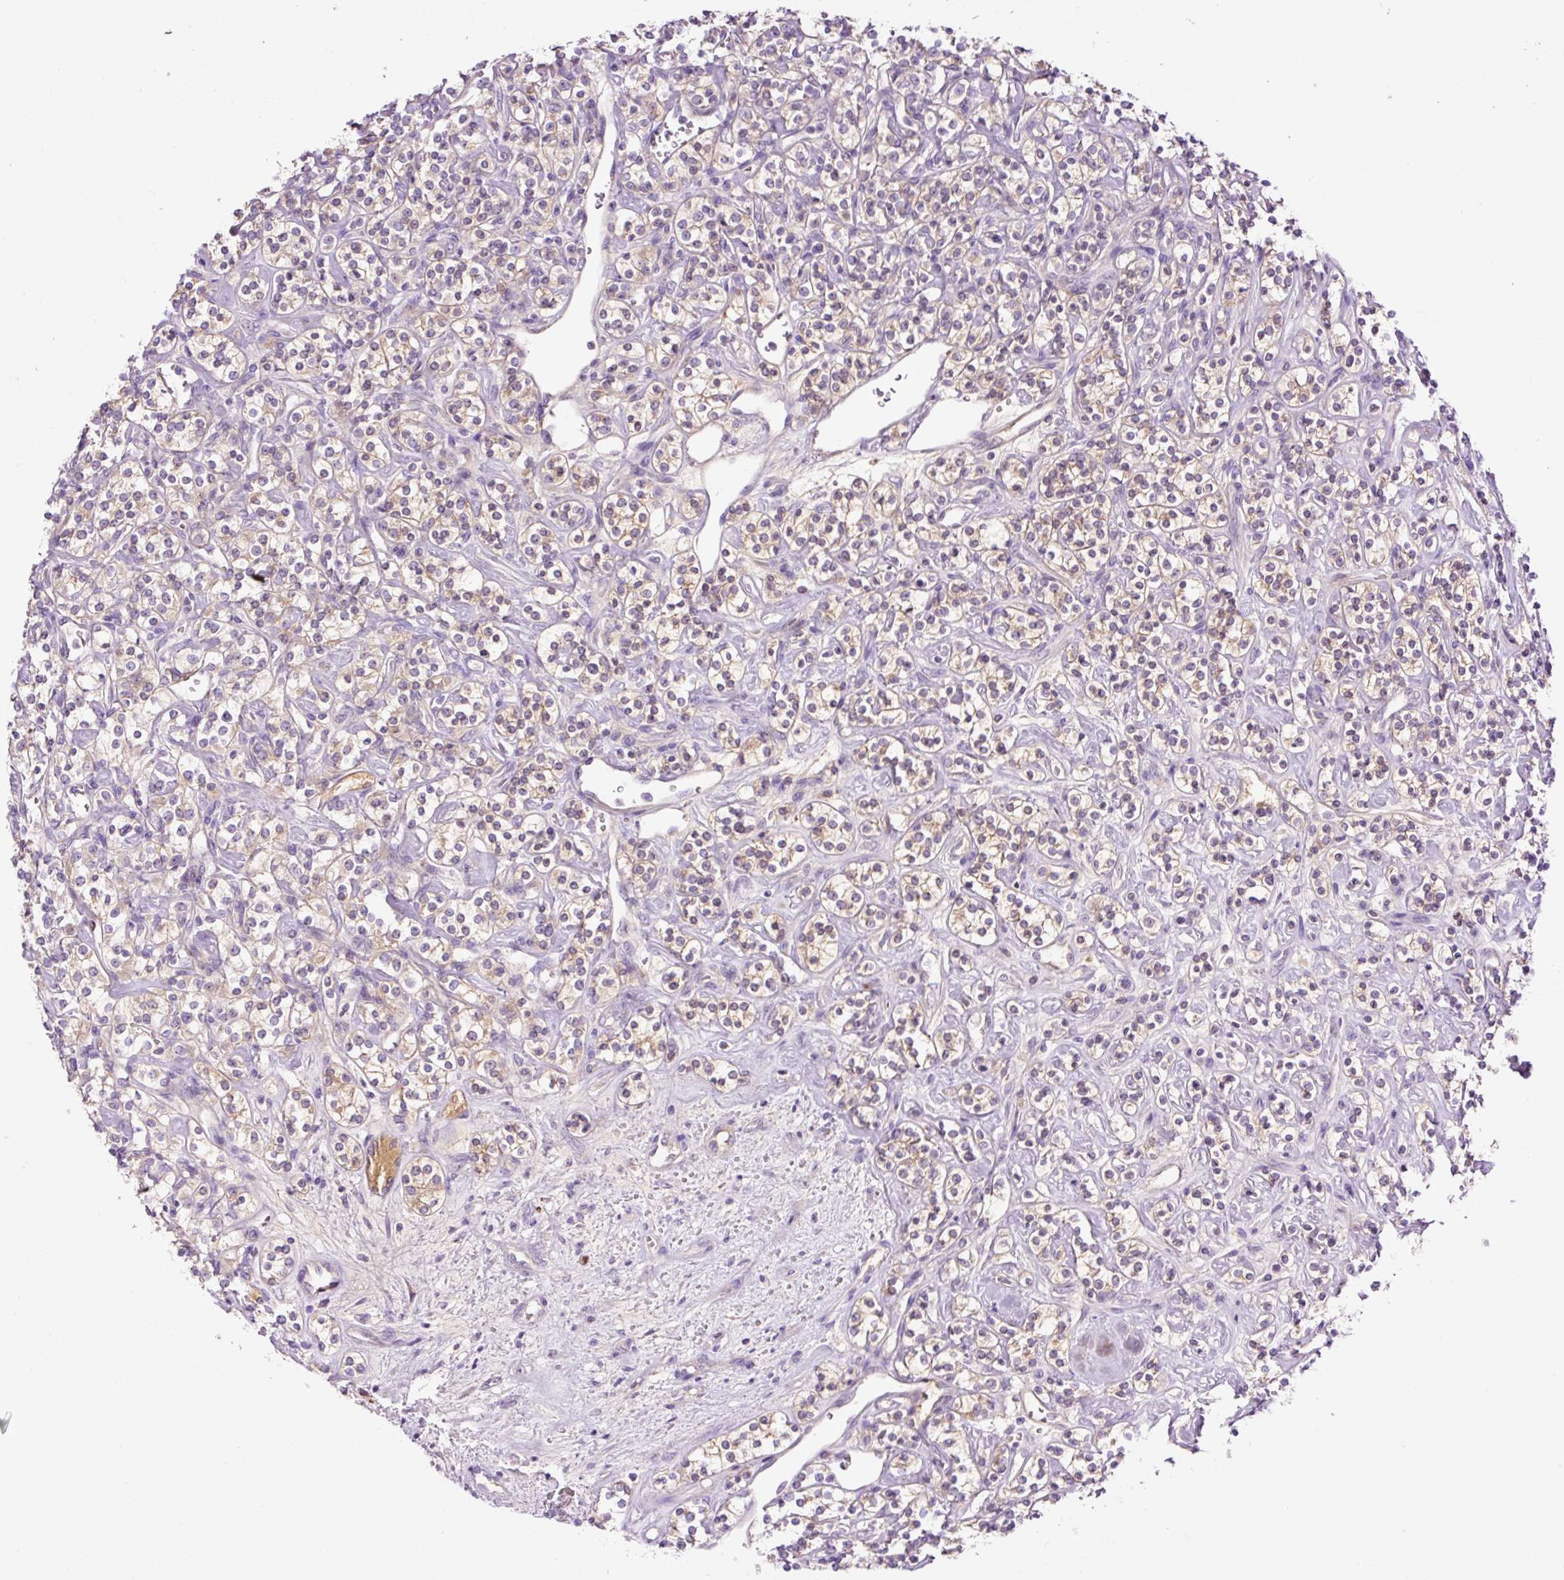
{"staining": {"intensity": "weak", "quantity": "25%-75%", "location": "cytoplasmic/membranous"}, "tissue": "renal cancer", "cell_type": "Tumor cells", "image_type": "cancer", "snomed": [{"axis": "morphology", "description": "Adenocarcinoma, NOS"}, {"axis": "topography", "description": "Kidney"}], "caption": "Renal cancer was stained to show a protein in brown. There is low levels of weak cytoplasmic/membranous staining in about 25%-75% of tumor cells.", "gene": "DPPA4", "patient": {"sex": "male", "age": 77}}